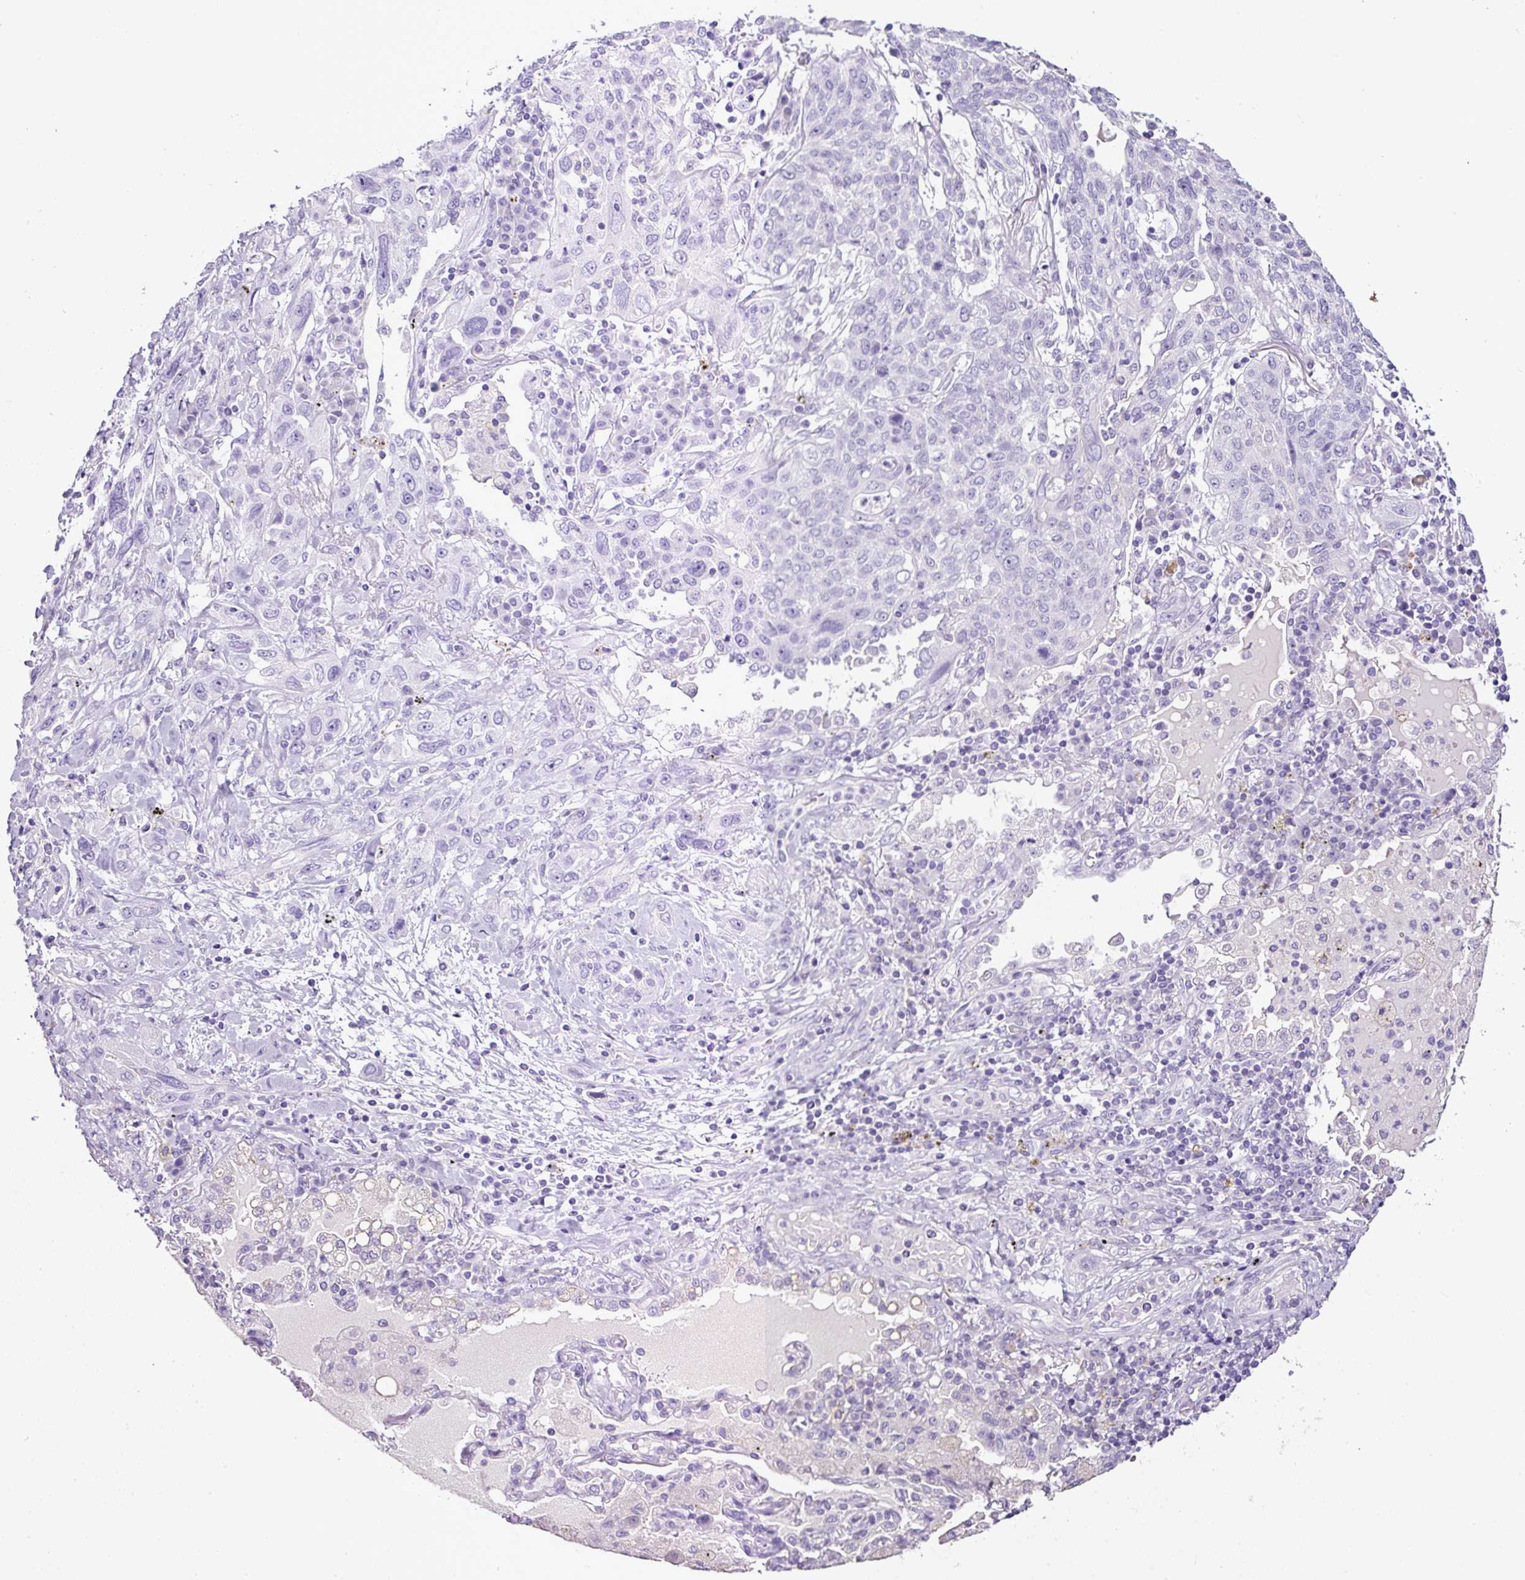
{"staining": {"intensity": "negative", "quantity": "none", "location": "none"}, "tissue": "lung cancer", "cell_type": "Tumor cells", "image_type": "cancer", "snomed": [{"axis": "morphology", "description": "Squamous cell carcinoma, NOS"}, {"axis": "topography", "description": "Lung"}], "caption": "An immunohistochemistry (IHC) image of squamous cell carcinoma (lung) is shown. There is no staining in tumor cells of squamous cell carcinoma (lung).", "gene": "SP8", "patient": {"sex": "female", "age": 70}}